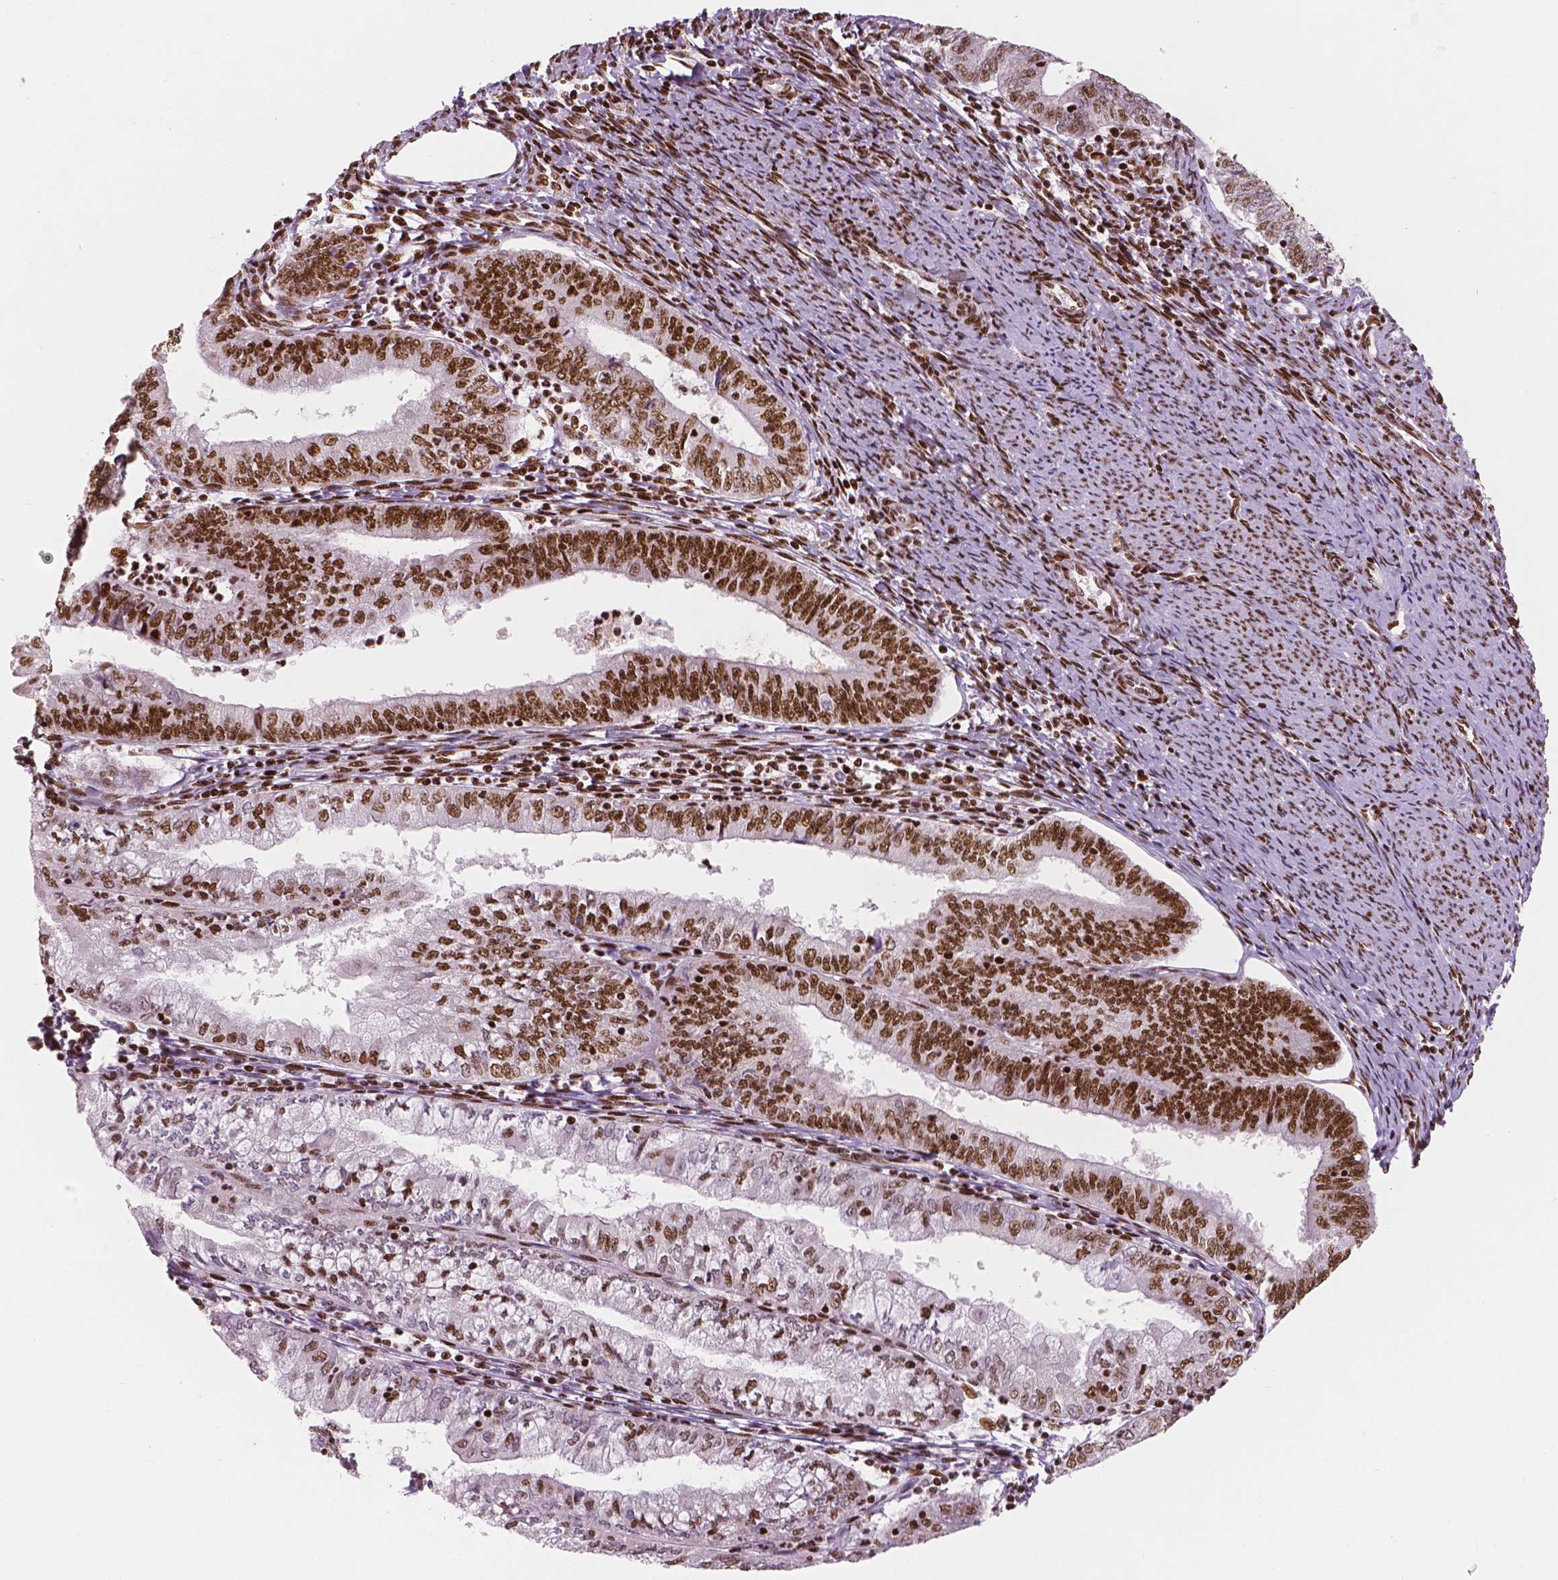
{"staining": {"intensity": "strong", "quantity": "25%-75%", "location": "nuclear"}, "tissue": "endometrial cancer", "cell_type": "Tumor cells", "image_type": "cancer", "snomed": [{"axis": "morphology", "description": "Adenocarcinoma, NOS"}, {"axis": "topography", "description": "Endometrium"}], "caption": "Strong nuclear expression is identified in about 25%-75% of tumor cells in endometrial adenocarcinoma.", "gene": "BRD4", "patient": {"sex": "female", "age": 55}}